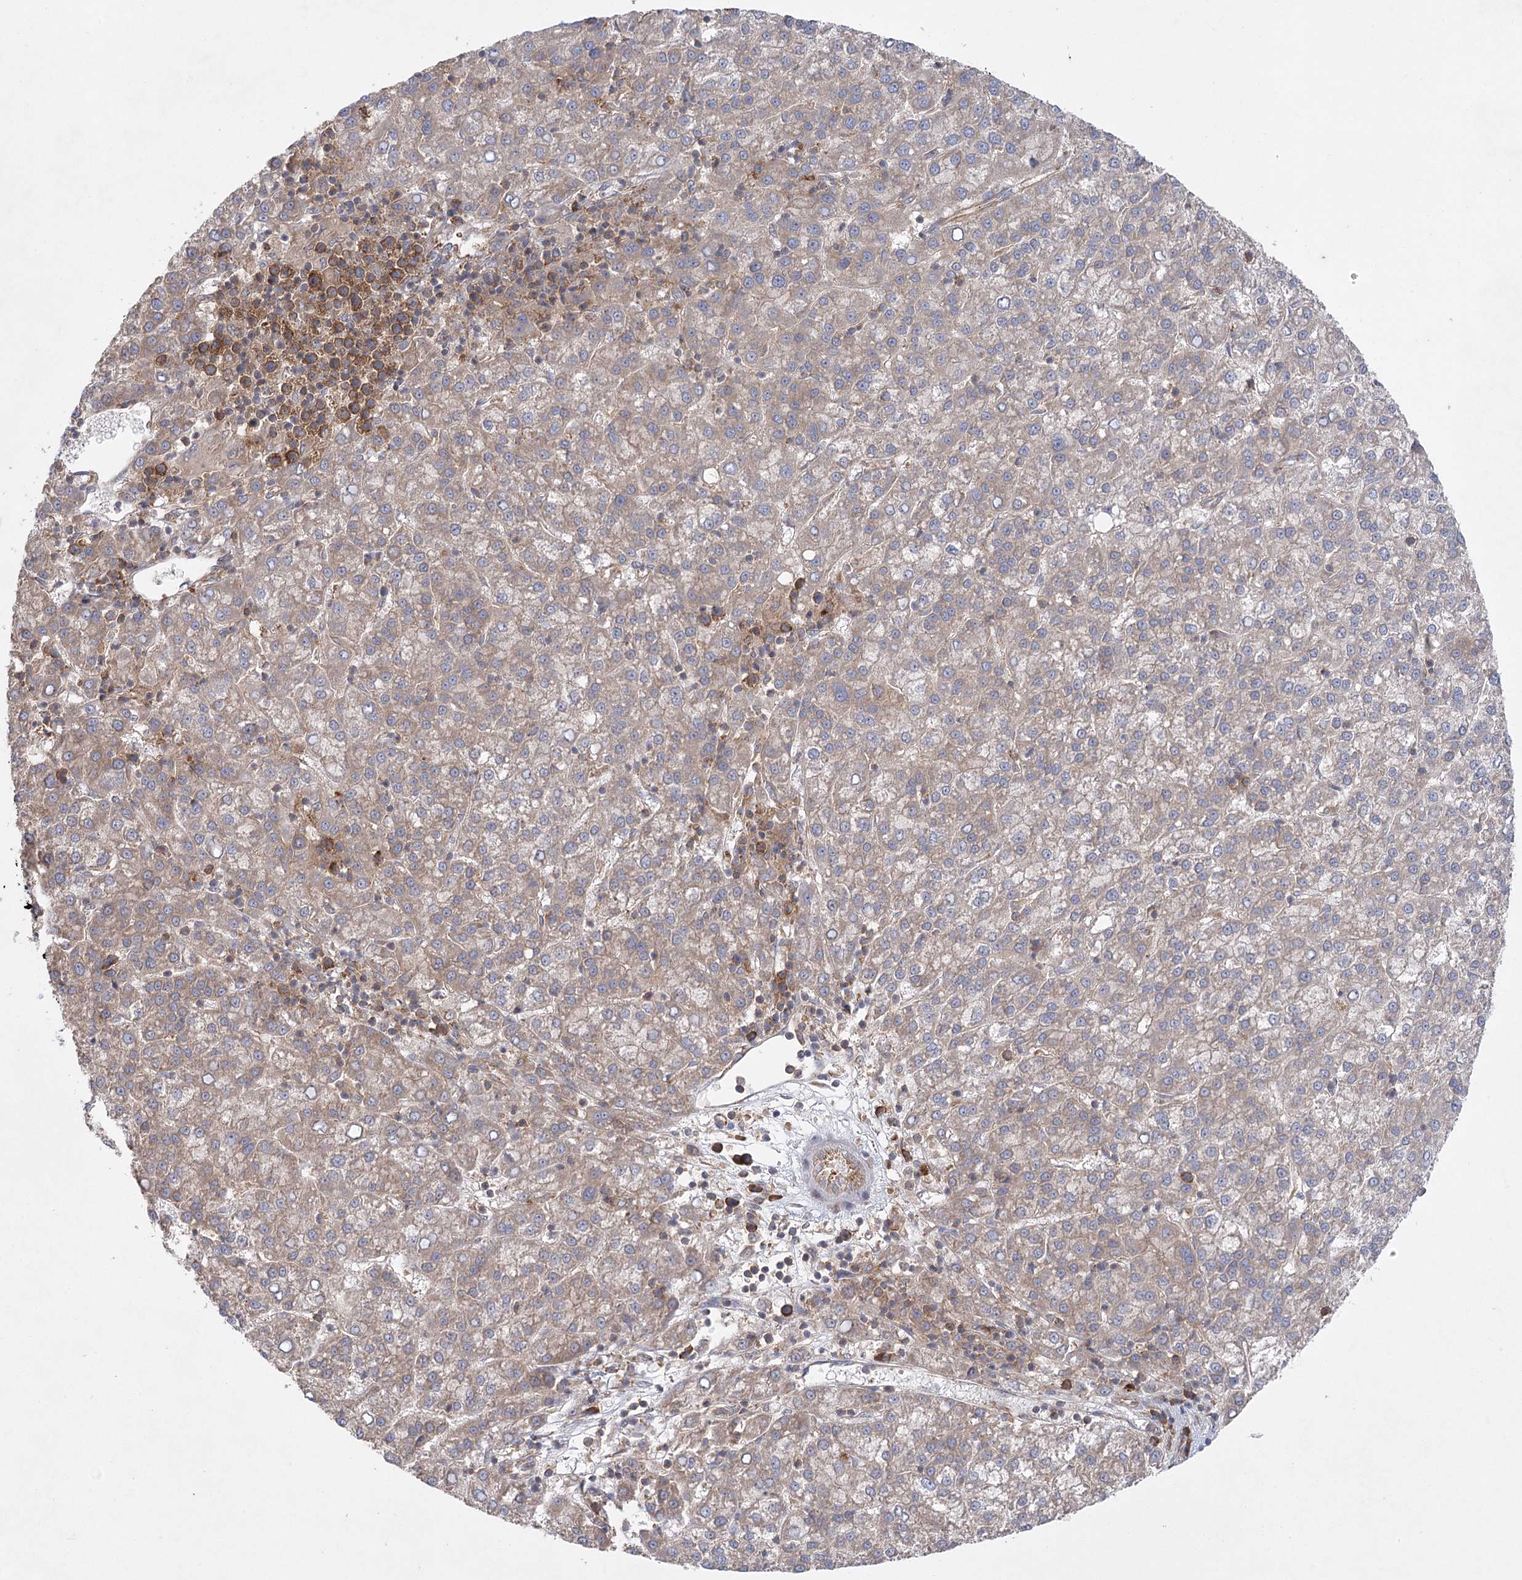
{"staining": {"intensity": "weak", "quantity": "<25%", "location": "cytoplasmic/membranous"}, "tissue": "liver cancer", "cell_type": "Tumor cells", "image_type": "cancer", "snomed": [{"axis": "morphology", "description": "Carcinoma, Hepatocellular, NOS"}, {"axis": "topography", "description": "Liver"}], "caption": "High magnification brightfield microscopy of hepatocellular carcinoma (liver) stained with DAB (3,3'-diaminobenzidine) (brown) and counterstained with hematoxylin (blue): tumor cells show no significant expression.", "gene": "EIF3A", "patient": {"sex": "female", "age": 58}}